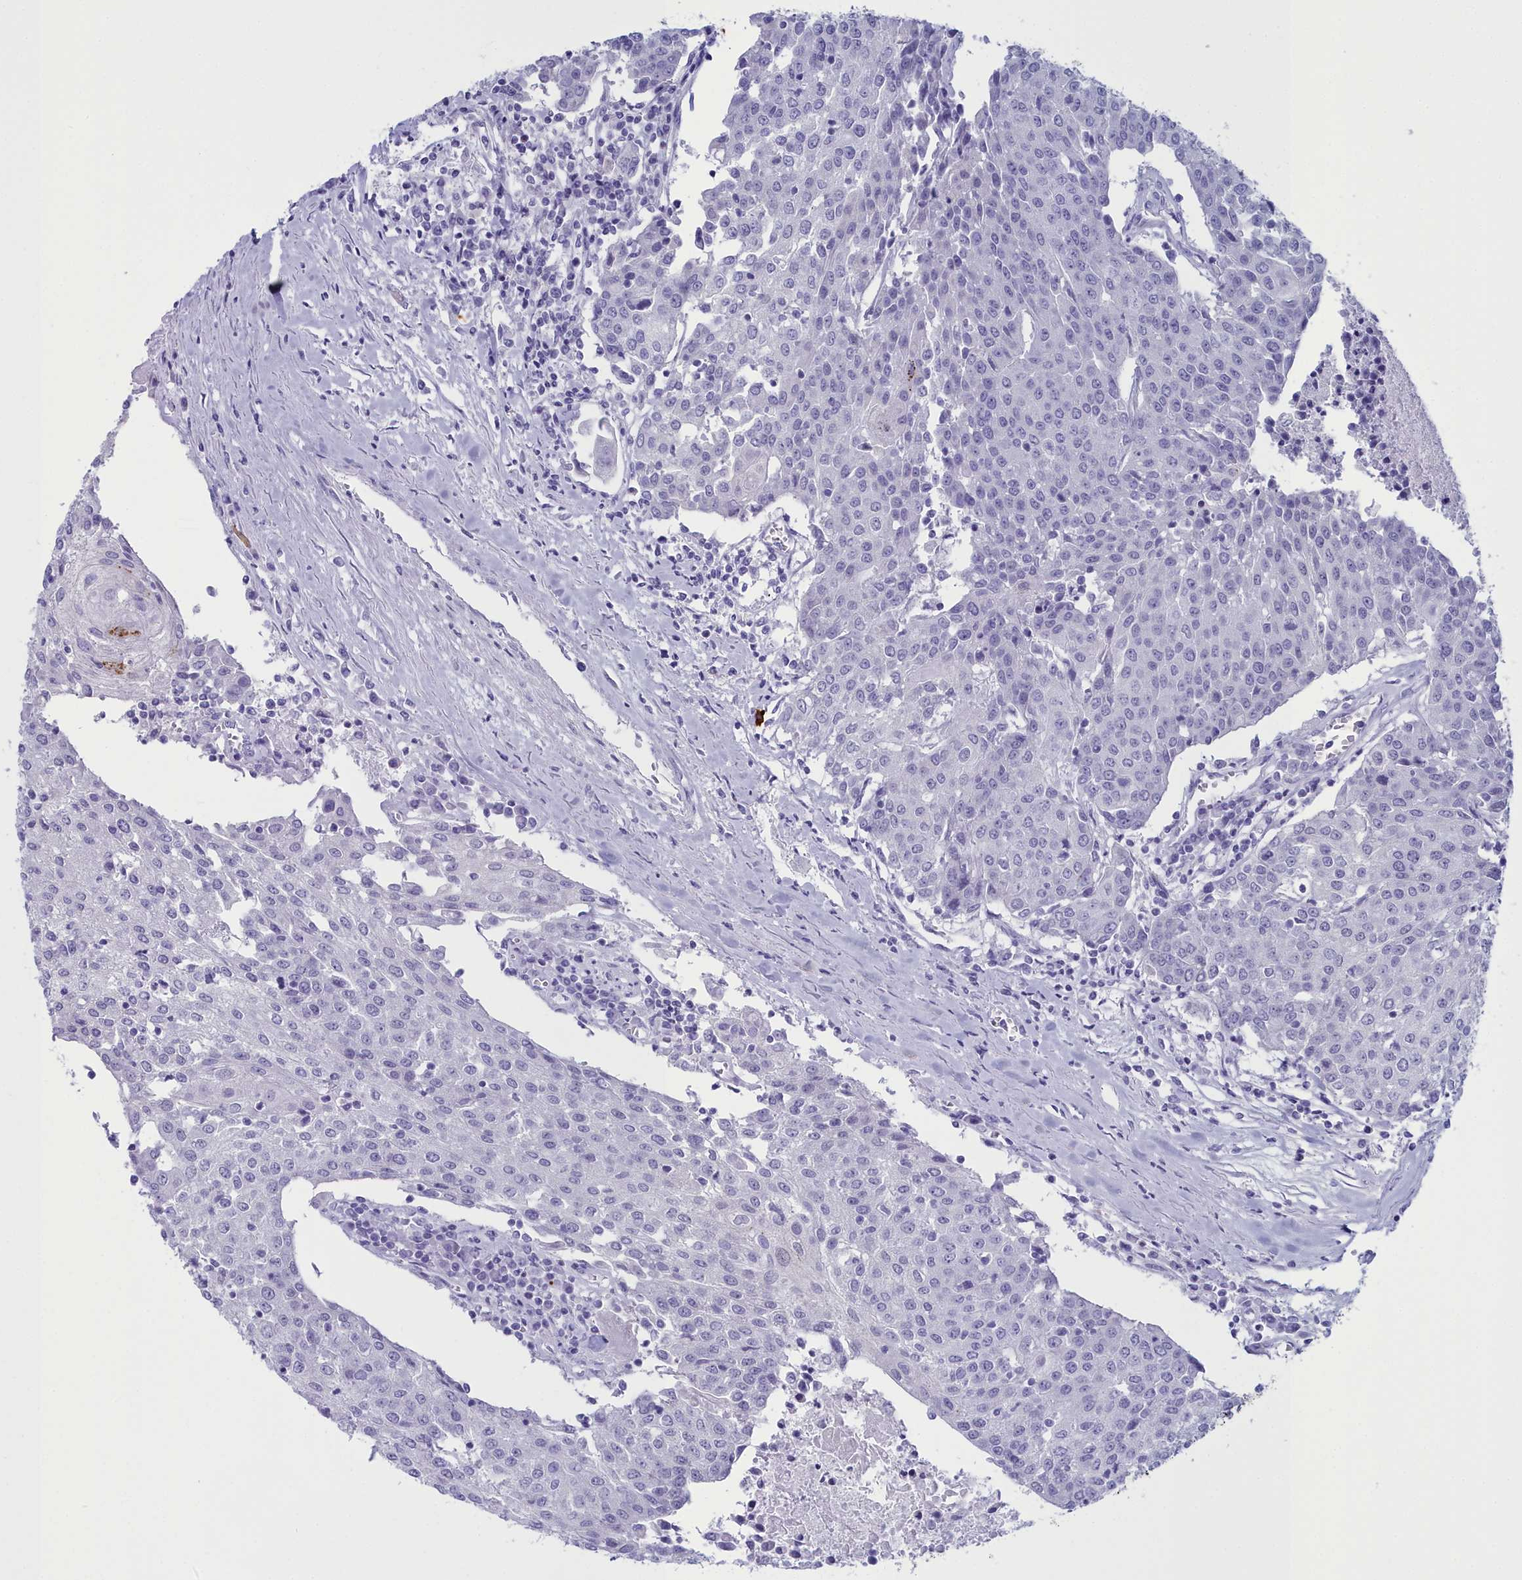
{"staining": {"intensity": "negative", "quantity": "none", "location": "none"}, "tissue": "urothelial cancer", "cell_type": "Tumor cells", "image_type": "cancer", "snomed": [{"axis": "morphology", "description": "Urothelial carcinoma, High grade"}, {"axis": "topography", "description": "Urinary bladder"}], "caption": "An image of human urothelial carcinoma (high-grade) is negative for staining in tumor cells. (Brightfield microscopy of DAB immunohistochemistry at high magnification).", "gene": "MAP6", "patient": {"sex": "female", "age": 85}}